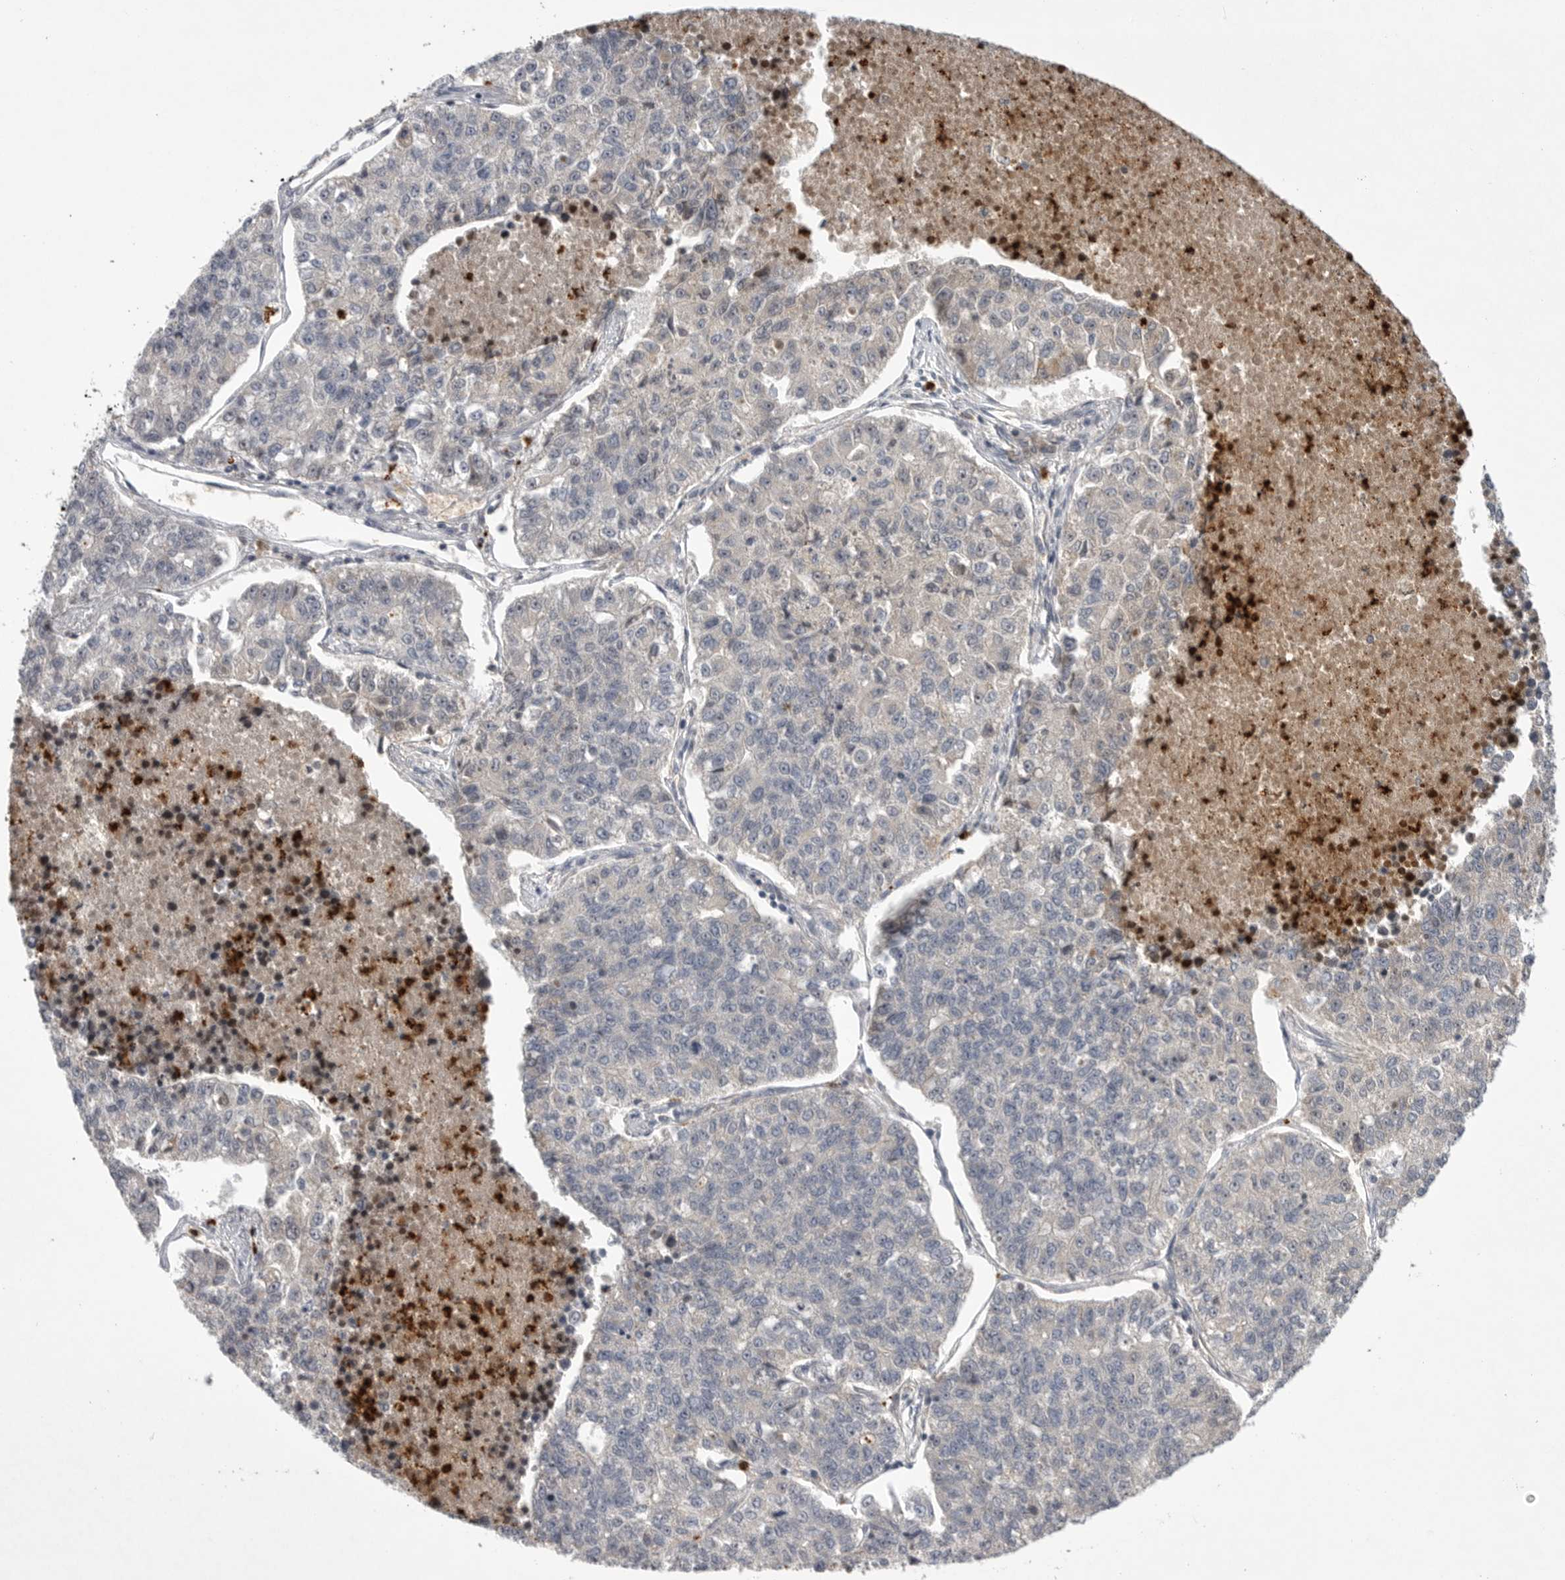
{"staining": {"intensity": "negative", "quantity": "none", "location": "none"}, "tissue": "lung cancer", "cell_type": "Tumor cells", "image_type": "cancer", "snomed": [{"axis": "morphology", "description": "Adenocarcinoma, NOS"}, {"axis": "topography", "description": "Lung"}], "caption": "DAB (3,3'-diaminobenzidine) immunohistochemical staining of lung adenocarcinoma shows no significant expression in tumor cells.", "gene": "UBE3D", "patient": {"sex": "male", "age": 49}}